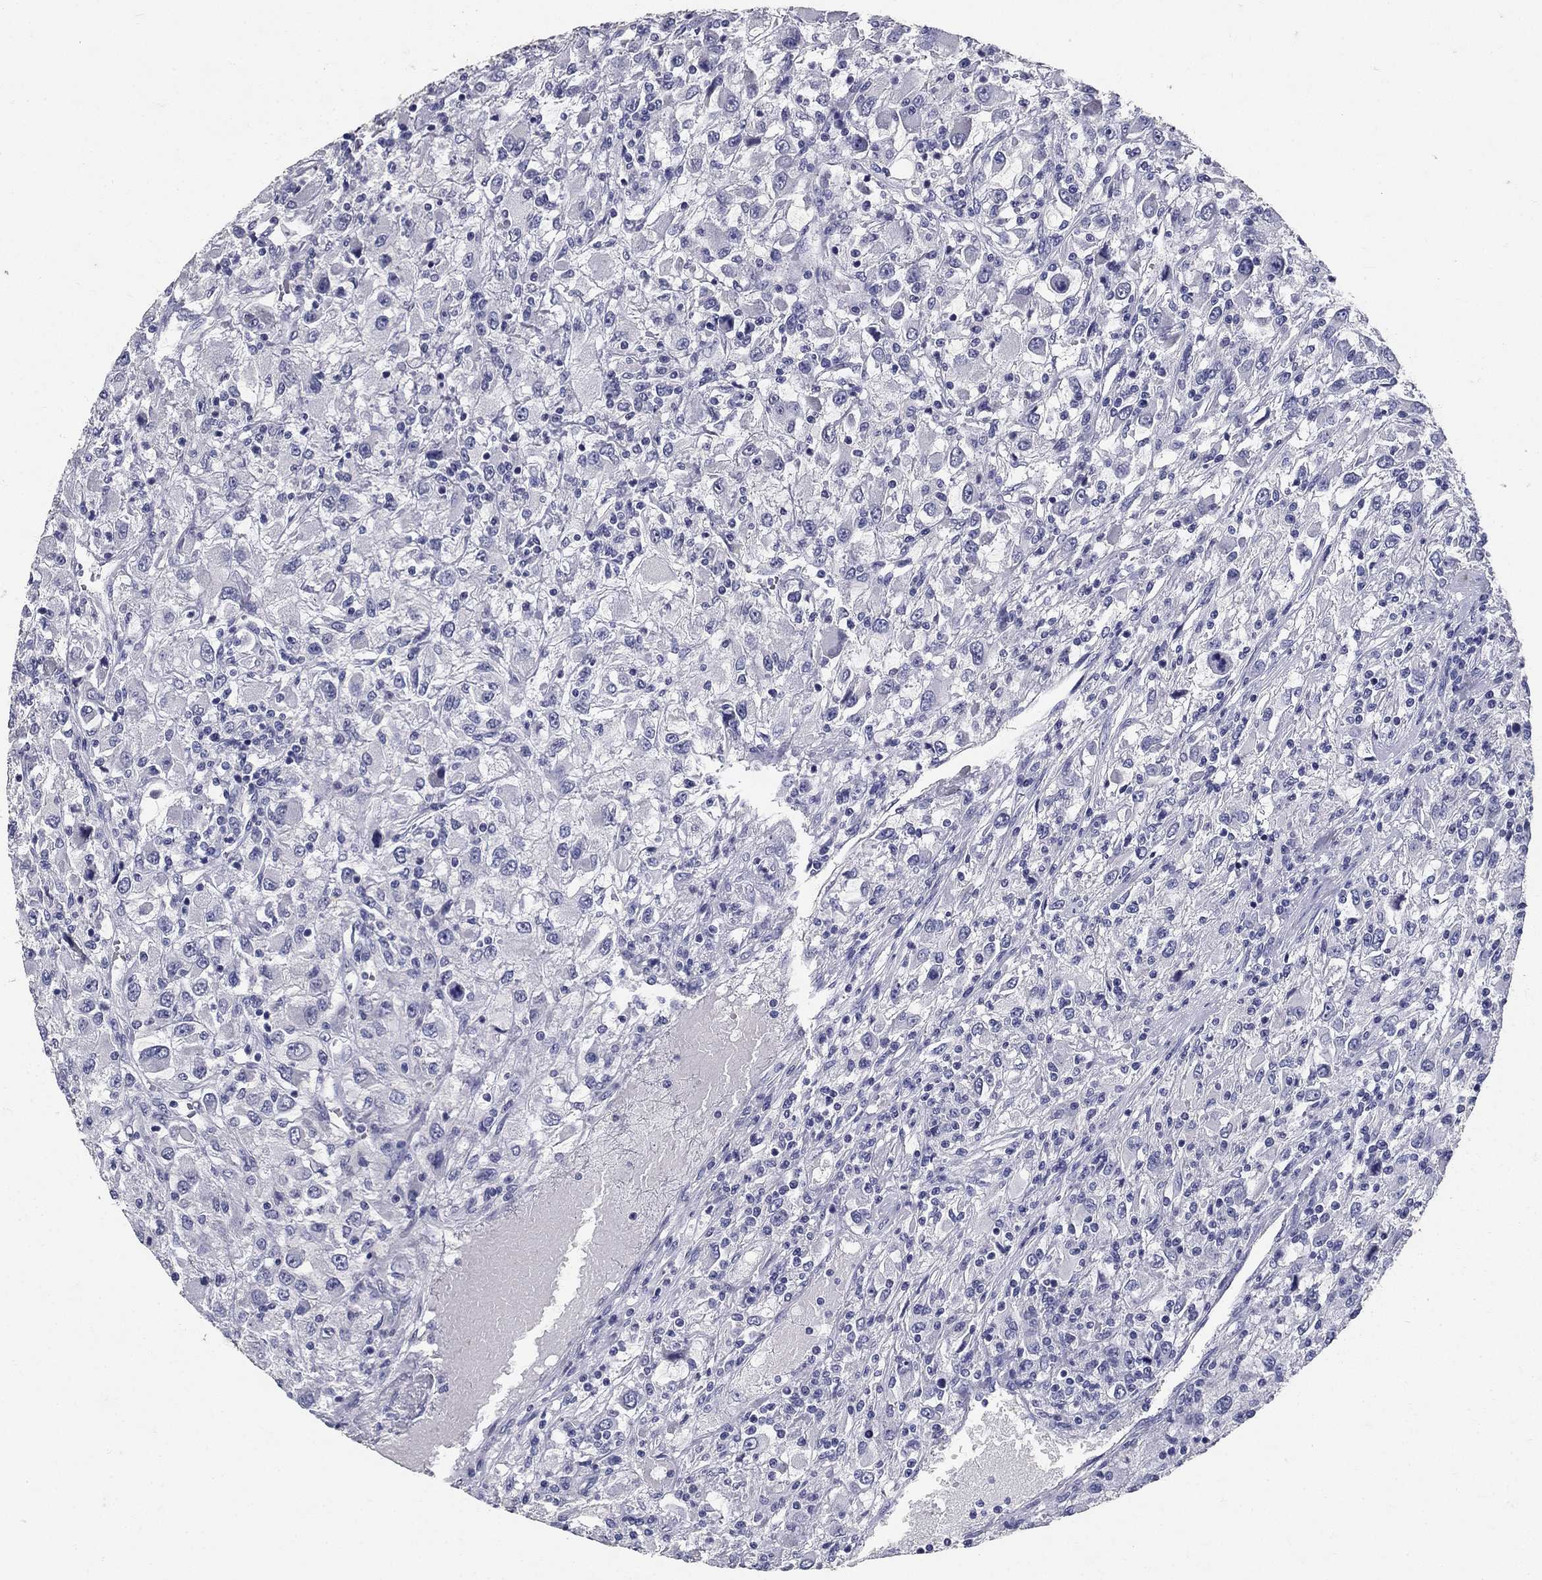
{"staining": {"intensity": "negative", "quantity": "none", "location": "none"}, "tissue": "renal cancer", "cell_type": "Tumor cells", "image_type": "cancer", "snomed": [{"axis": "morphology", "description": "Adenocarcinoma, NOS"}, {"axis": "topography", "description": "Kidney"}], "caption": "This micrograph is of renal cancer (adenocarcinoma) stained with immunohistochemistry to label a protein in brown with the nuclei are counter-stained blue. There is no staining in tumor cells.", "gene": "POMC", "patient": {"sex": "female", "age": 67}}